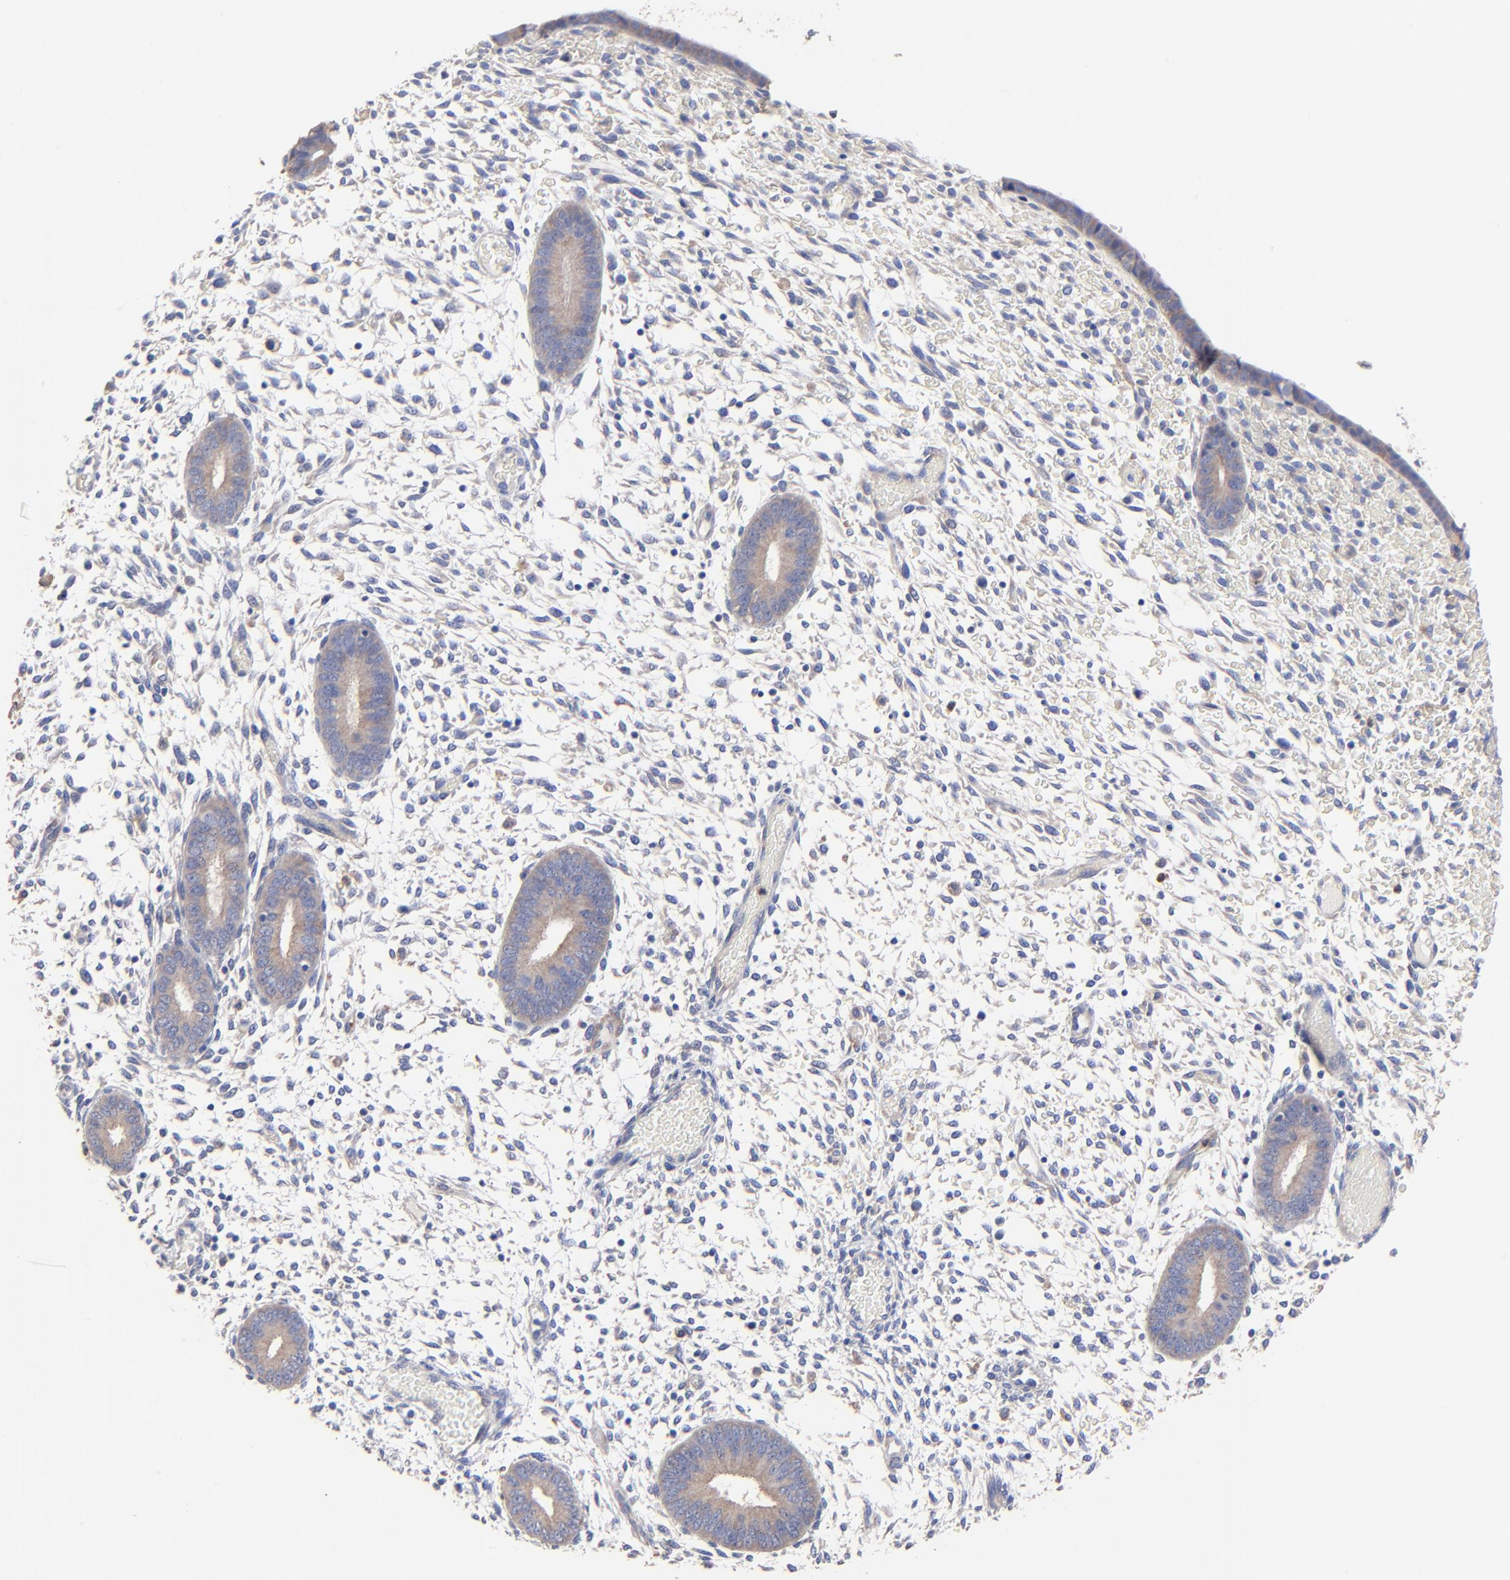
{"staining": {"intensity": "negative", "quantity": "none", "location": "none"}, "tissue": "endometrium", "cell_type": "Cells in endometrial stroma", "image_type": "normal", "snomed": [{"axis": "morphology", "description": "Normal tissue, NOS"}, {"axis": "topography", "description": "Endometrium"}], "caption": "An image of human endometrium is negative for staining in cells in endometrial stroma. (DAB (3,3'-diaminobenzidine) IHC, high magnification).", "gene": "PPFIBP2", "patient": {"sex": "female", "age": 42}}